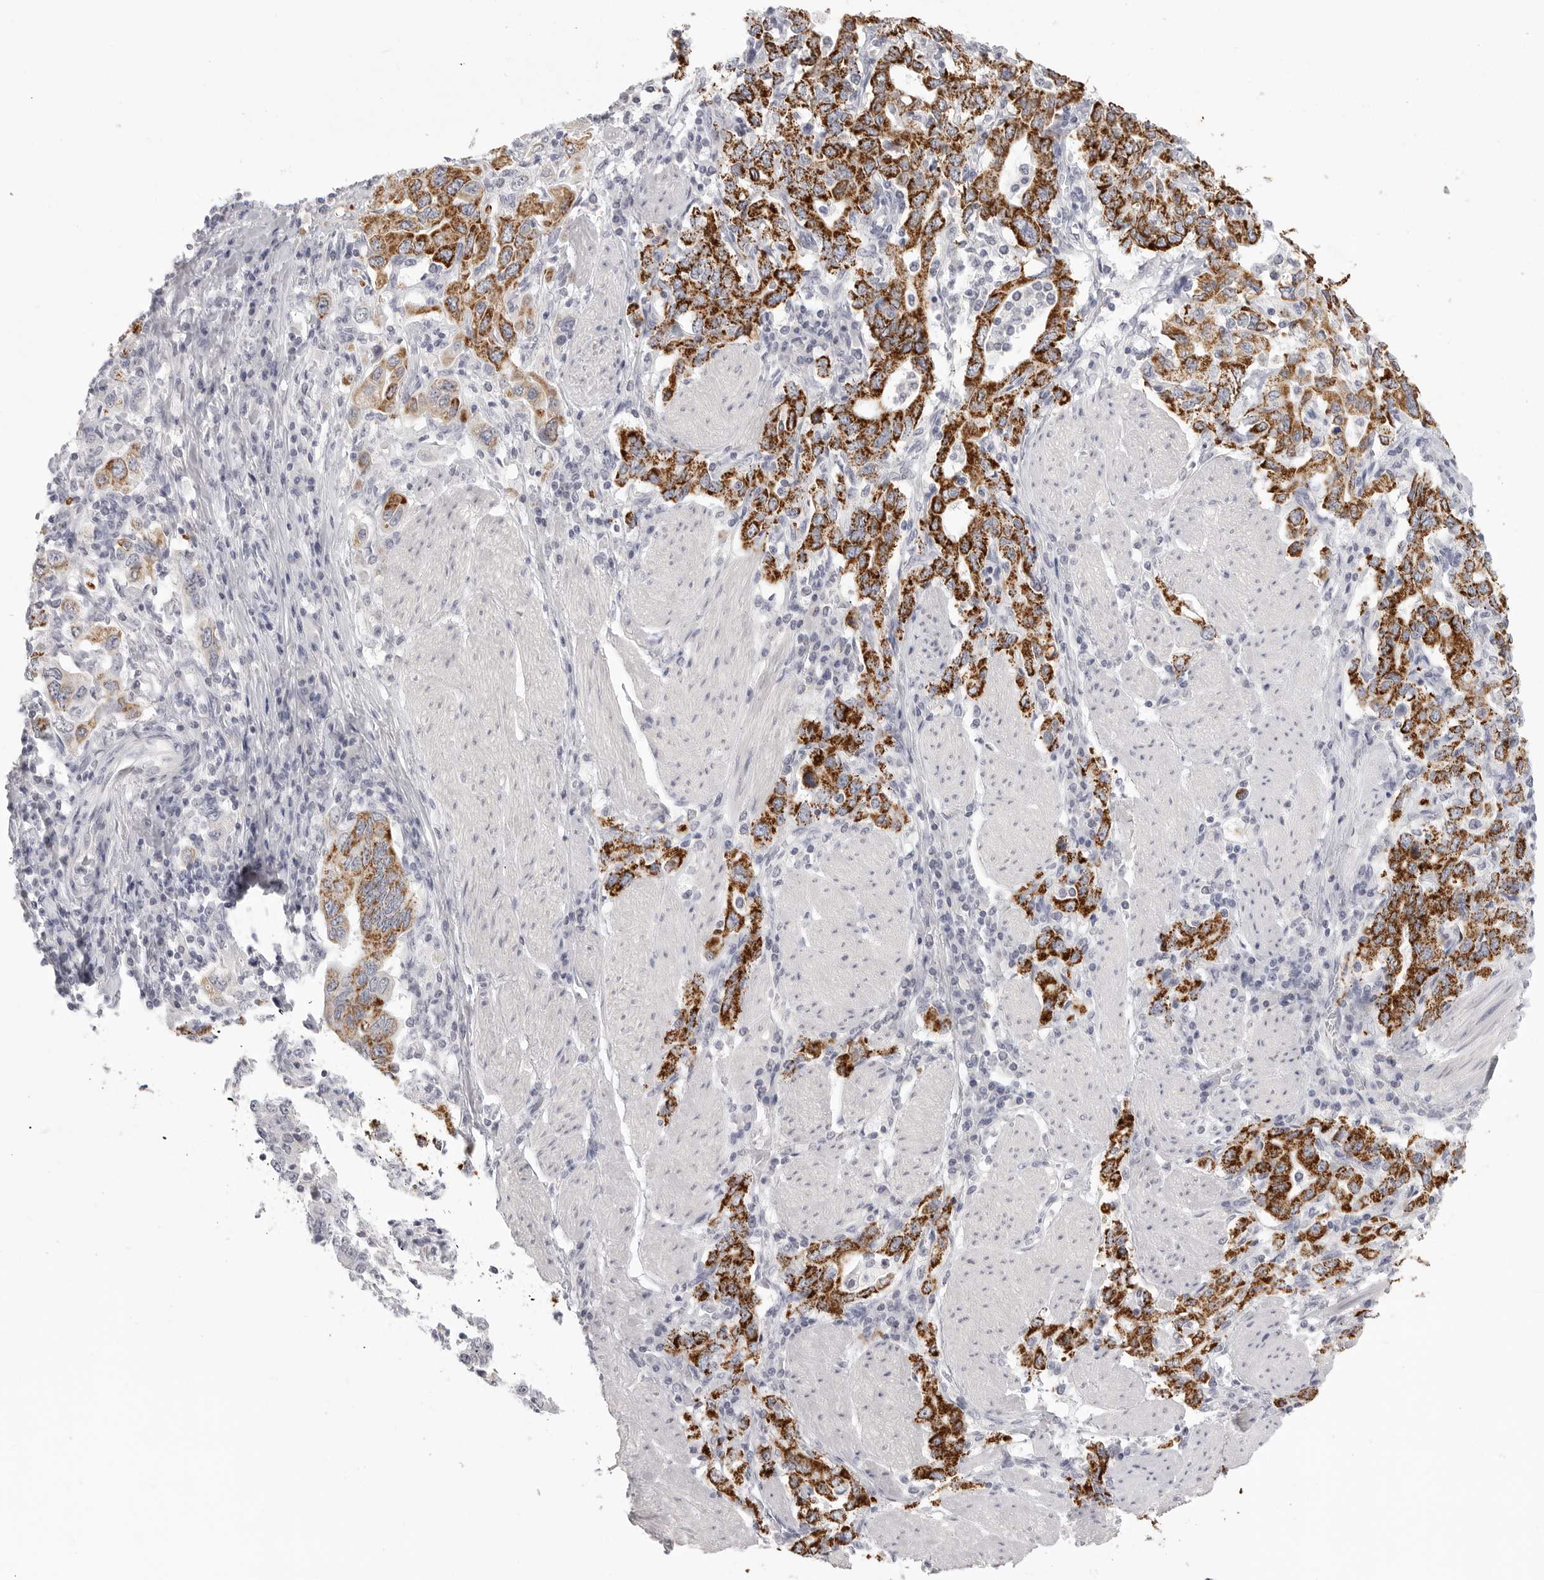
{"staining": {"intensity": "strong", "quantity": ">75%", "location": "cytoplasmic/membranous"}, "tissue": "stomach cancer", "cell_type": "Tumor cells", "image_type": "cancer", "snomed": [{"axis": "morphology", "description": "Adenocarcinoma, NOS"}, {"axis": "topography", "description": "Stomach, upper"}], "caption": "Stomach adenocarcinoma stained with immunohistochemistry (IHC) demonstrates strong cytoplasmic/membranous expression in approximately >75% of tumor cells. (Brightfield microscopy of DAB IHC at high magnification).", "gene": "HMGCS2", "patient": {"sex": "male", "age": 62}}